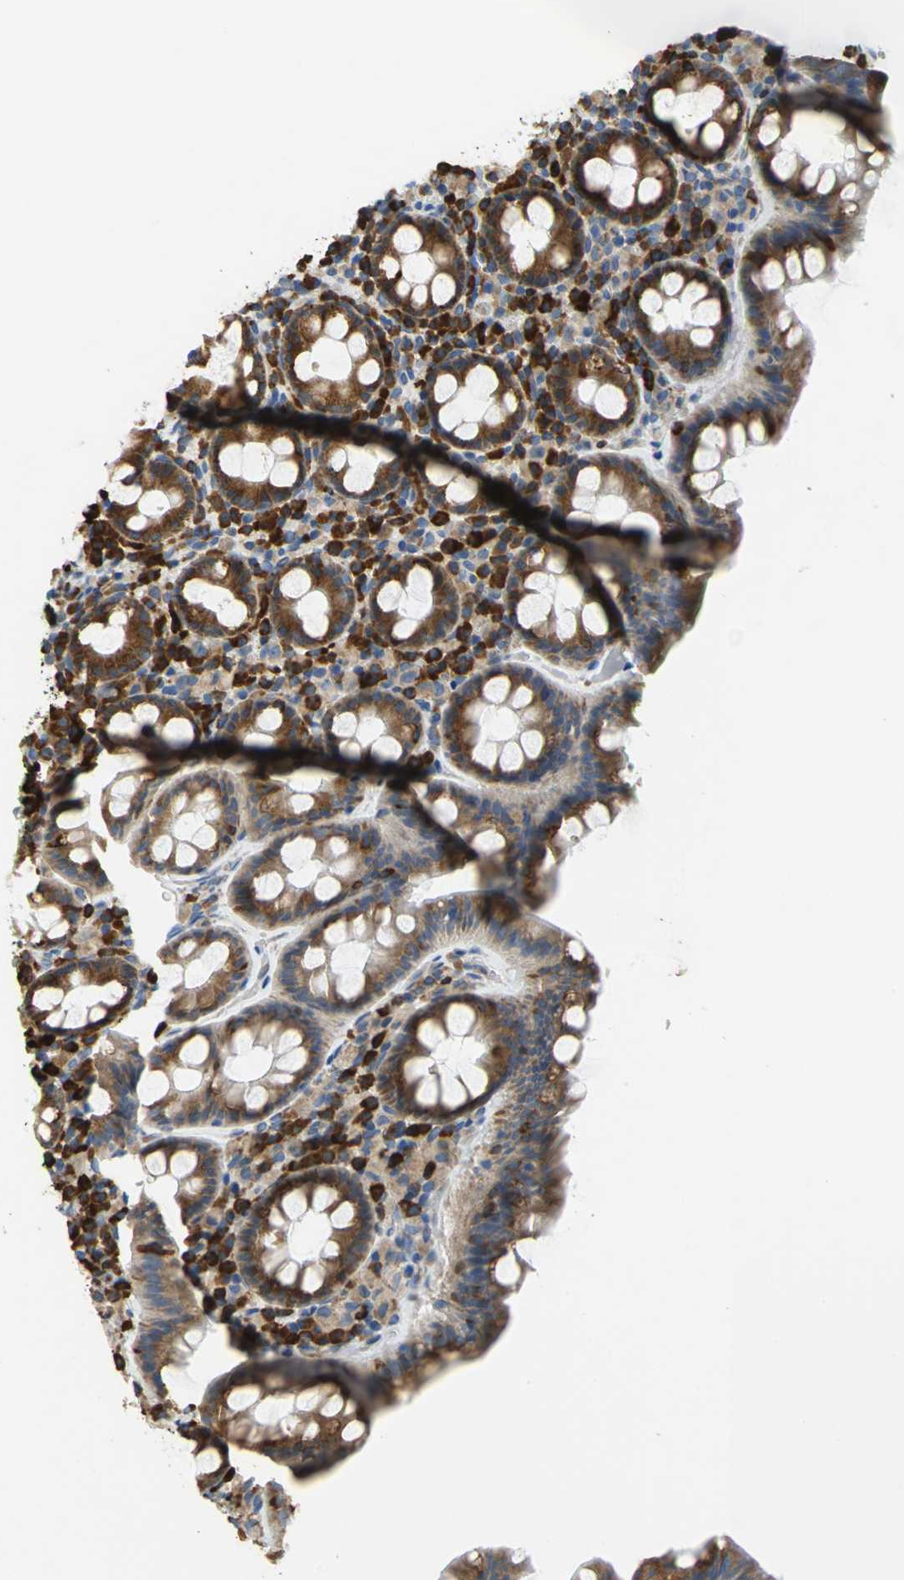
{"staining": {"intensity": "strong", "quantity": ">75%", "location": "cytoplasmic/membranous"}, "tissue": "rectum", "cell_type": "Glandular cells", "image_type": "normal", "snomed": [{"axis": "morphology", "description": "Normal tissue, NOS"}, {"axis": "topography", "description": "Rectum"}], "caption": "Immunohistochemical staining of benign human rectum demonstrates high levels of strong cytoplasmic/membranous staining in about >75% of glandular cells.", "gene": "TULP4", "patient": {"sex": "male", "age": 92}}